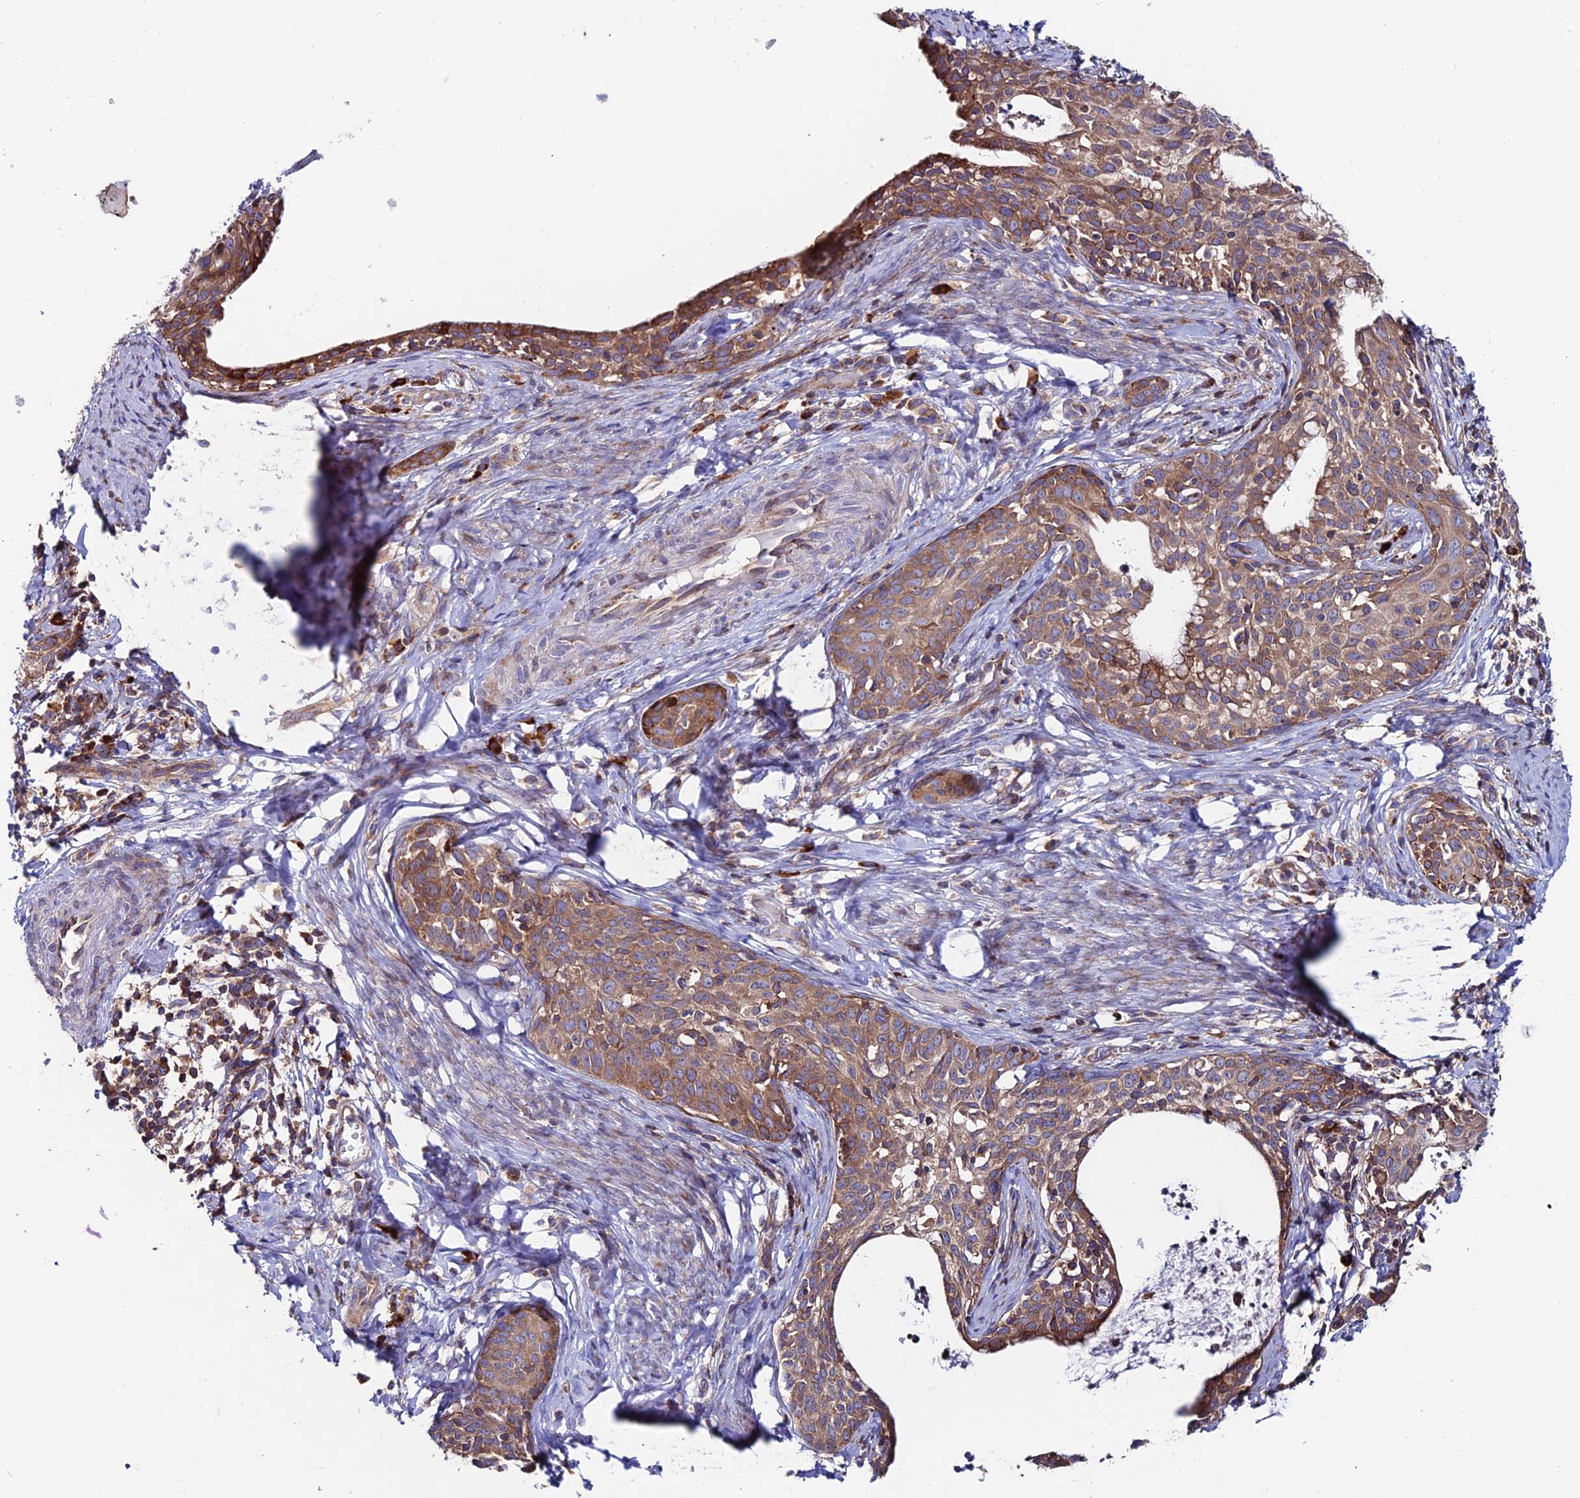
{"staining": {"intensity": "moderate", "quantity": ">75%", "location": "cytoplasmic/membranous"}, "tissue": "cervical cancer", "cell_type": "Tumor cells", "image_type": "cancer", "snomed": [{"axis": "morphology", "description": "Squamous cell carcinoma, NOS"}, {"axis": "topography", "description": "Cervix"}], "caption": "Cervical cancer tissue shows moderate cytoplasmic/membranous staining in about >75% of tumor cells", "gene": "EIF3K", "patient": {"sex": "female", "age": 52}}